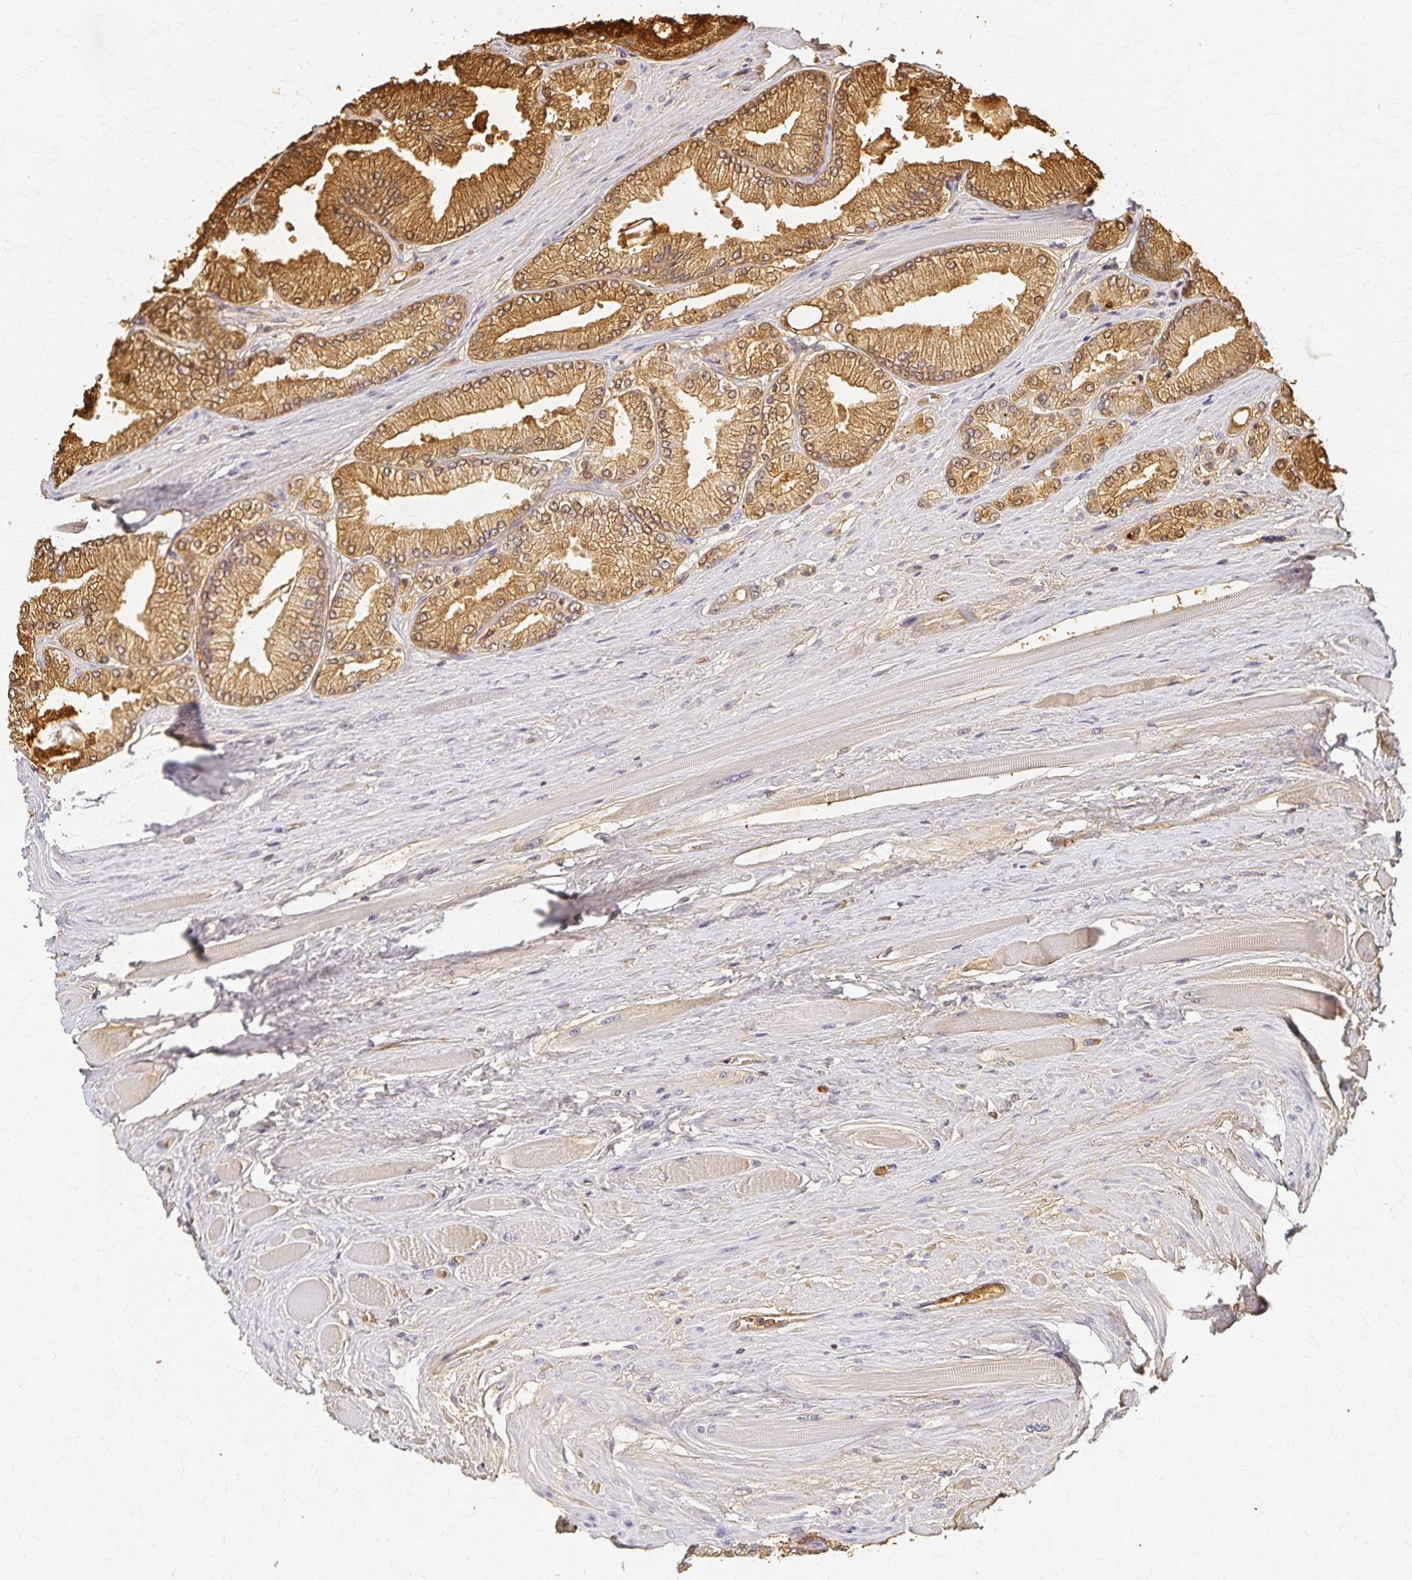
{"staining": {"intensity": "moderate", "quantity": ">75%", "location": "cytoplasmic/membranous"}, "tissue": "prostate cancer", "cell_type": "Tumor cells", "image_type": "cancer", "snomed": [{"axis": "morphology", "description": "Adenocarcinoma, Low grade"}, {"axis": "topography", "description": "Prostate"}], "caption": "Prostate cancer was stained to show a protein in brown. There is medium levels of moderate cytoplasmic/membranous expression in about >75% of tumor cells. The protein of interest is stained brown, and the nuclei are stained in blue (DAB (3,3'-diaminobenzidine) IHC with brightfield microscopy, high magnification).", "gene": "AZGP1", "patient": {"sex": "male", "age": 67}}